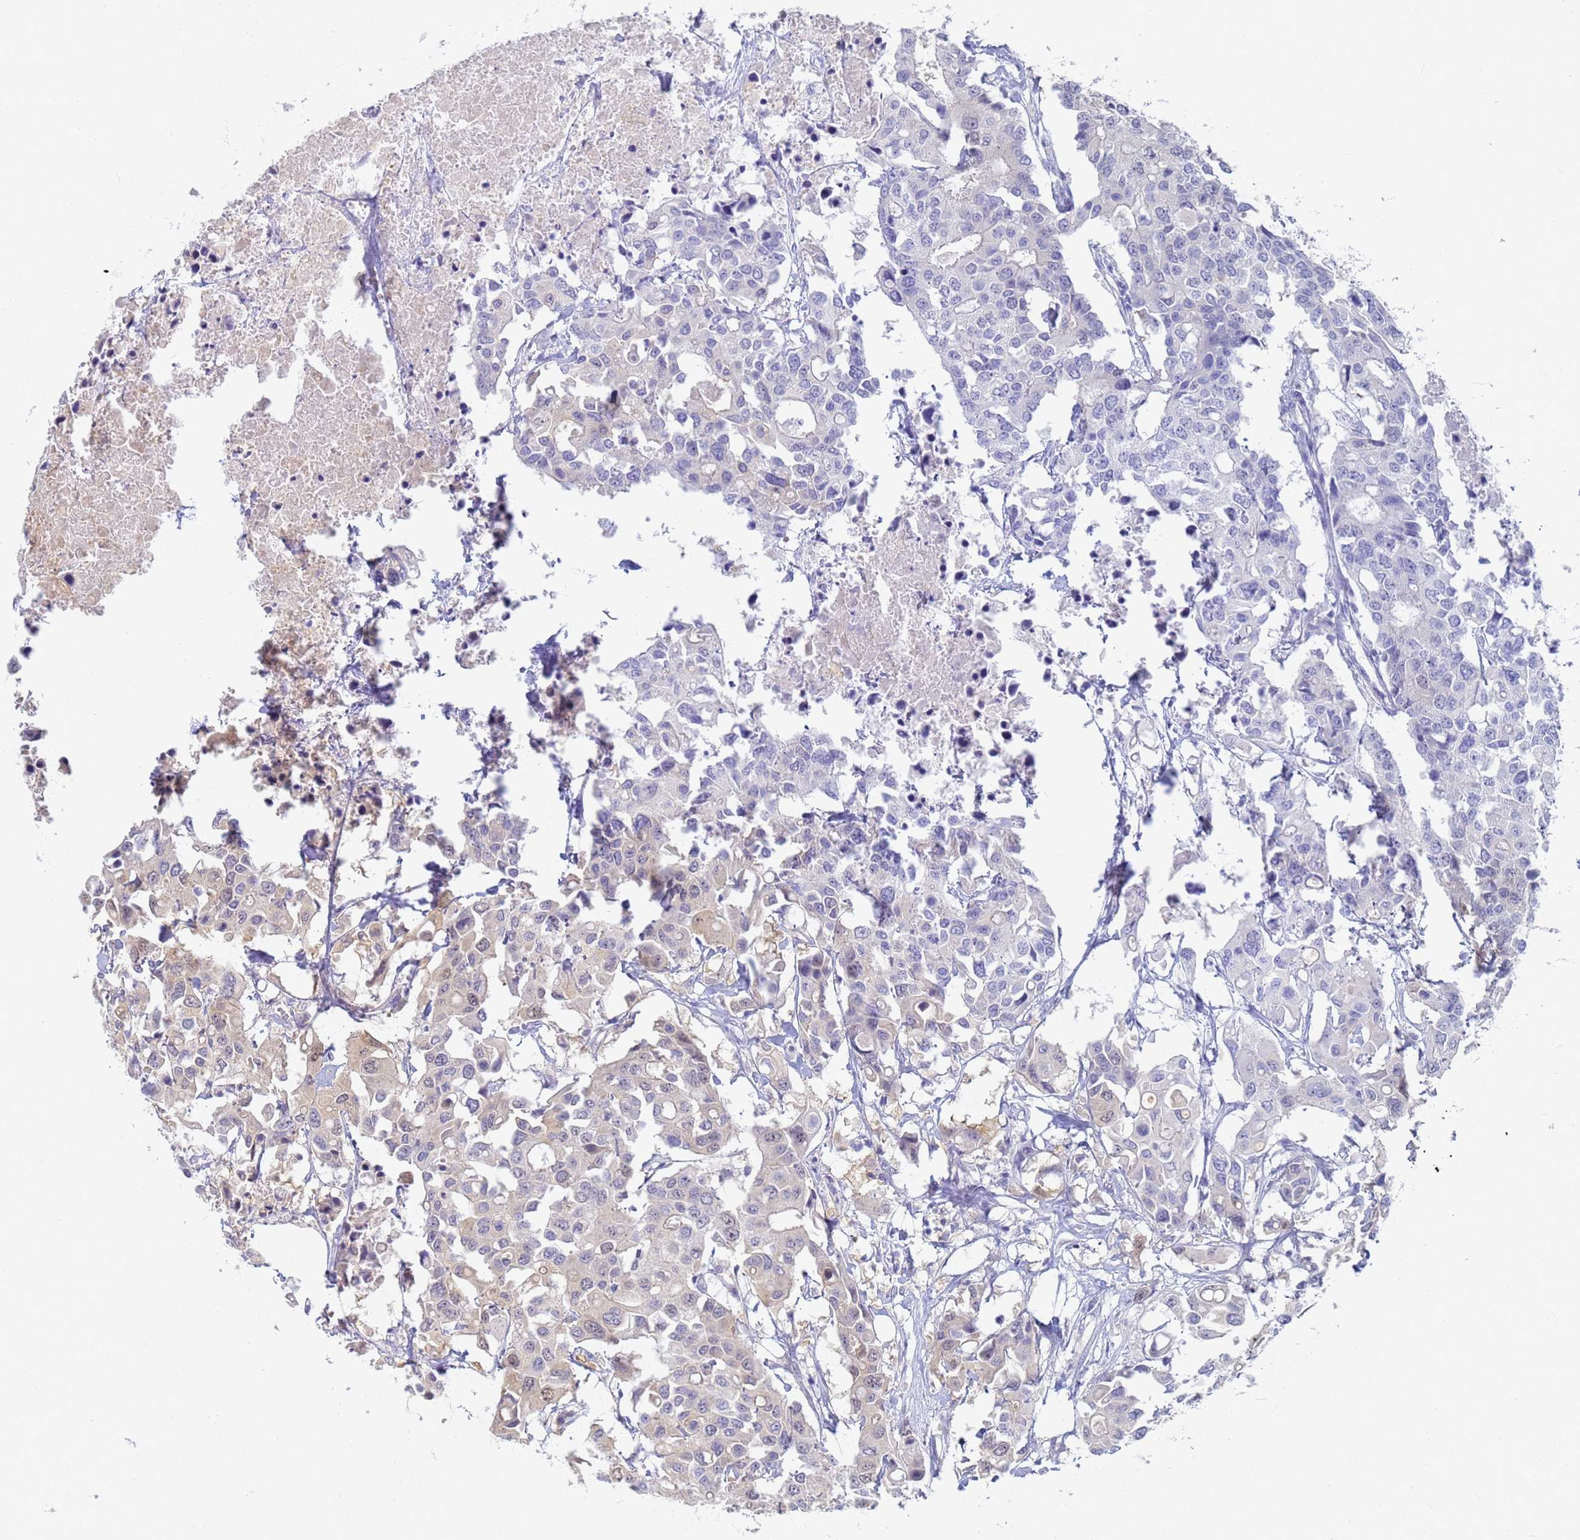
{"staining": {"intensity": "weak", "quantity": "25%-75%", "location": "cytoplasmic/membranous,nuclear"}, "tissue": "colorectal cancer", "cell_type": "Tumor cells", "image_type": "cancer", "snomed": [{"axis": "morphology", "description": "Adenocarcinoma, NOS"}, {"axis": "topography", "description": "Colon"}], "caption": "IHC (DAB (3,3'-diaminobenzidine)) staining of human colorectal adenocarcinoma displays weak cytoplasmic/membranous and nuclear protein staining in about 25%-75% of tumor cells. The staining was performed using DAB (3,3'-diaminobenzidine), with brown indicating positive protein expression. Nuclei are stained blue with hematoxylin.", "gene": "SHARPIN", "patient": {"sex": "male", "age": 77}}